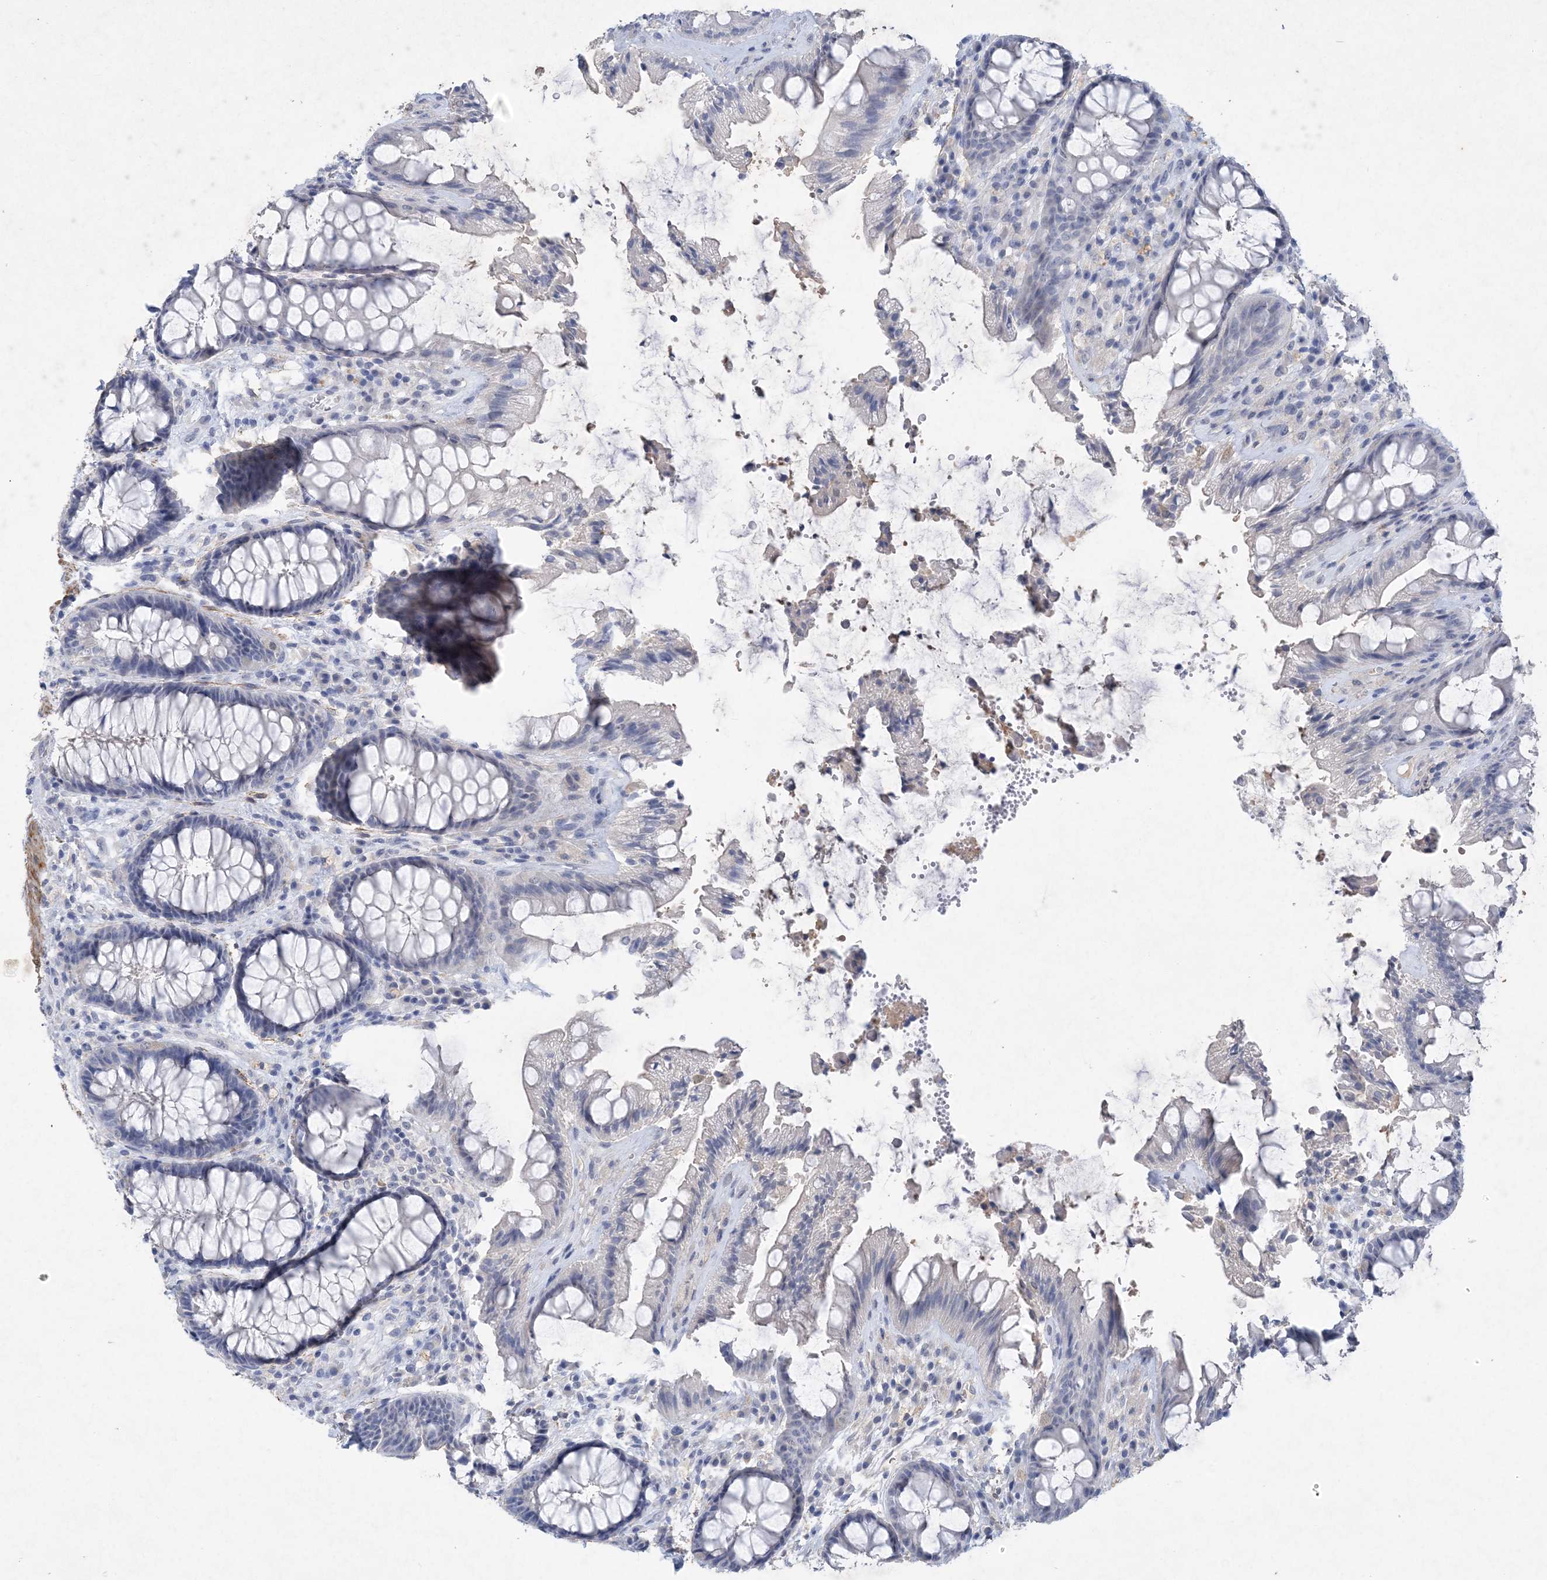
{"staining": {"intensity": "negative", "quantity": "none", "location": "none"}, "tissue": "rectum", "cell_type": "Glandular cells", "image_type": "normal", "snomed": [{"axis": "morphology", "description": "Normal tissue, NOS"}, {"axis": "topography", "description": "Rectum"}], "caption": "A histopathology image of human rectum is negative for staining in glandular cells. (DAB (3,3'-diaminobenzidine) immunohistochemistry (IHC), high magnification).", "gene": "C11orf58", "patient": {"sex": "female", "age": 46}}